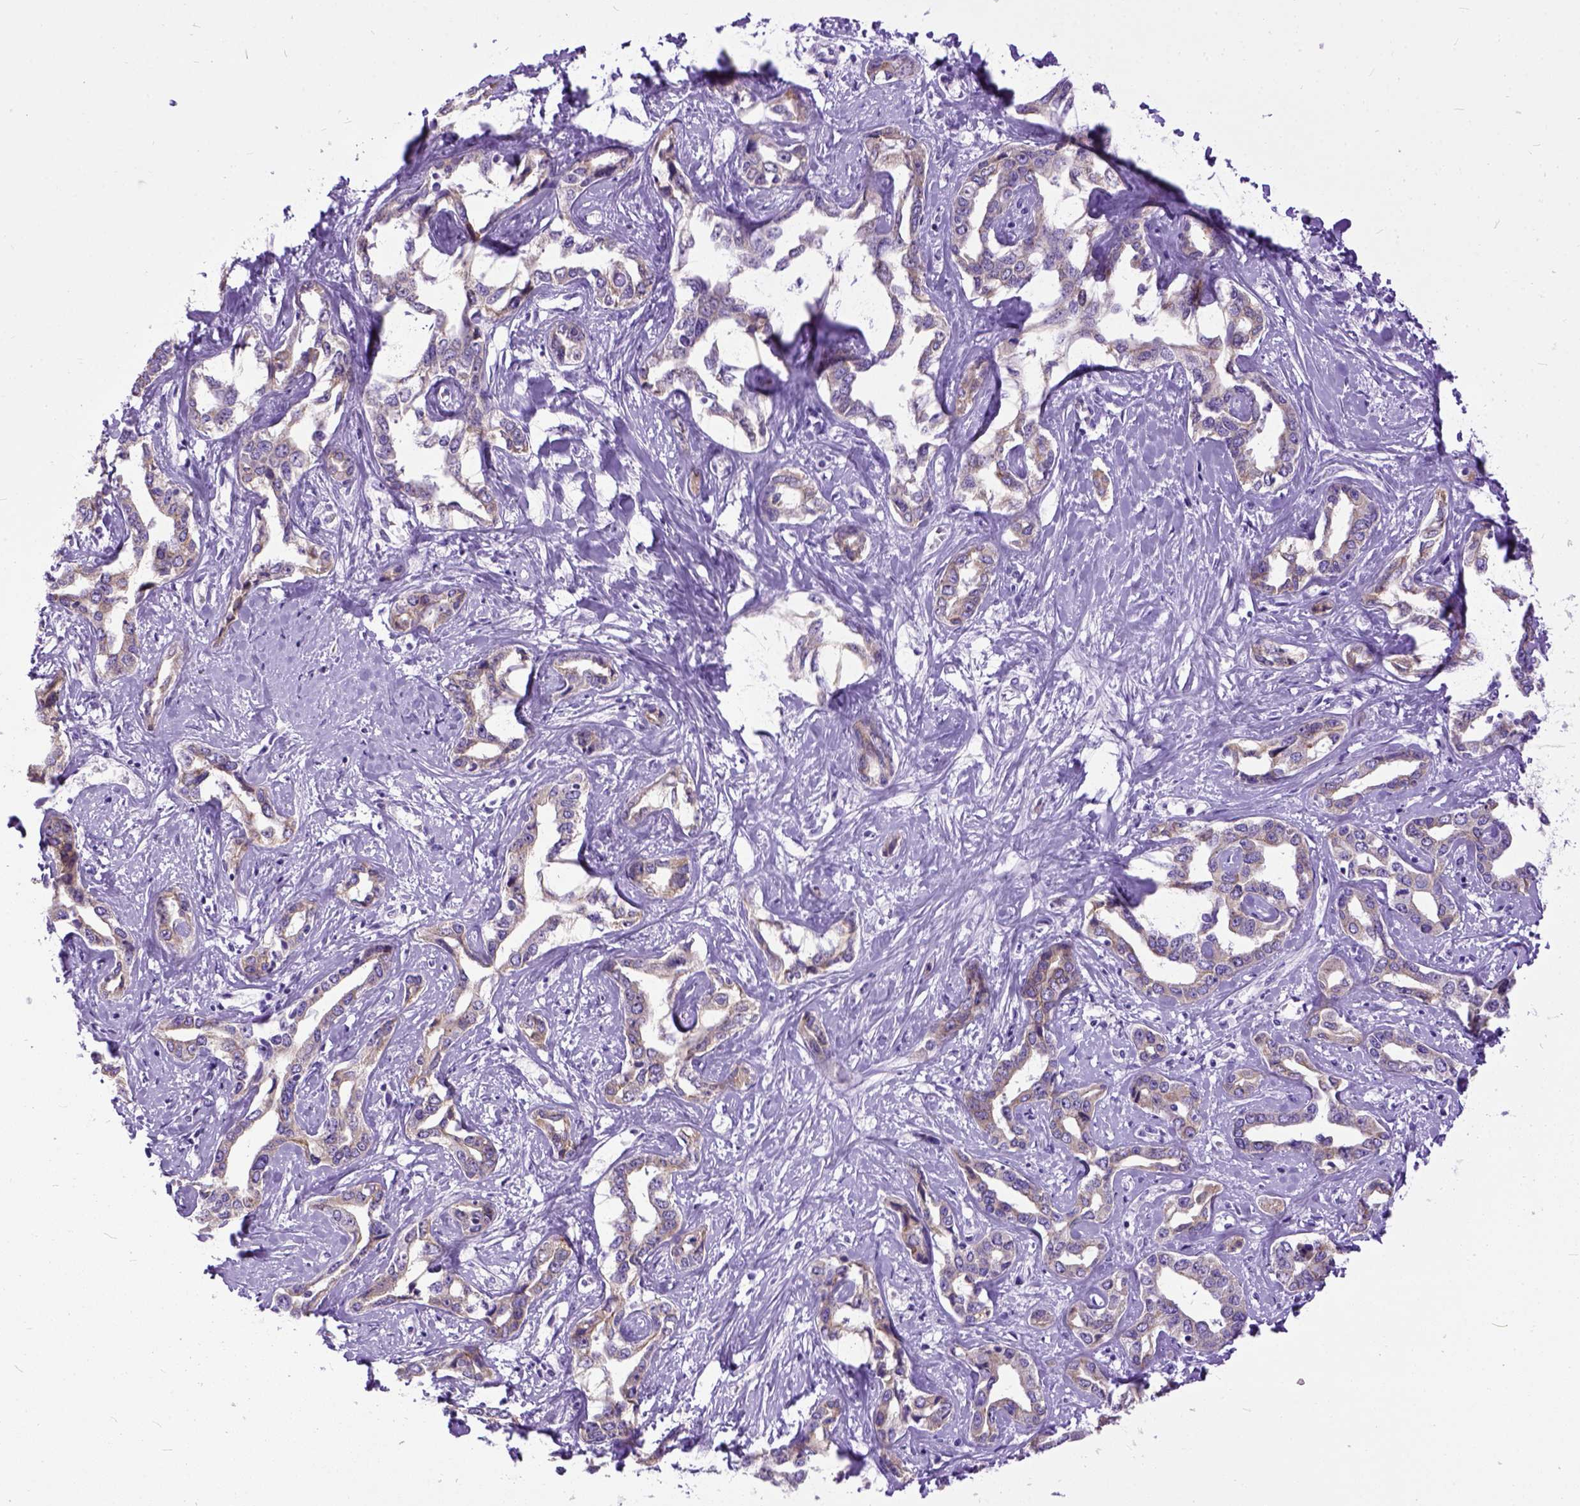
{"staining": {"intensity": "negative", "quantity": "none", "location": "none"}, "tissue": "liver cancer", "cell_type": "Tumor cells", "image_type": "cancer", "snomed": [{"axis": "morphology", "description": "Cholangiocarcinoma"}, {"axis": "topography", "description": "Liver"}], "caption": "Immunohistochemistry micrograph of neoplastic tissue: liver cholangiocarcinoma stained with DAB exhibits no significant protein positivity in tumor cells.", "gene": "PPL", "patient": {"sex": "male", "age": 59}}